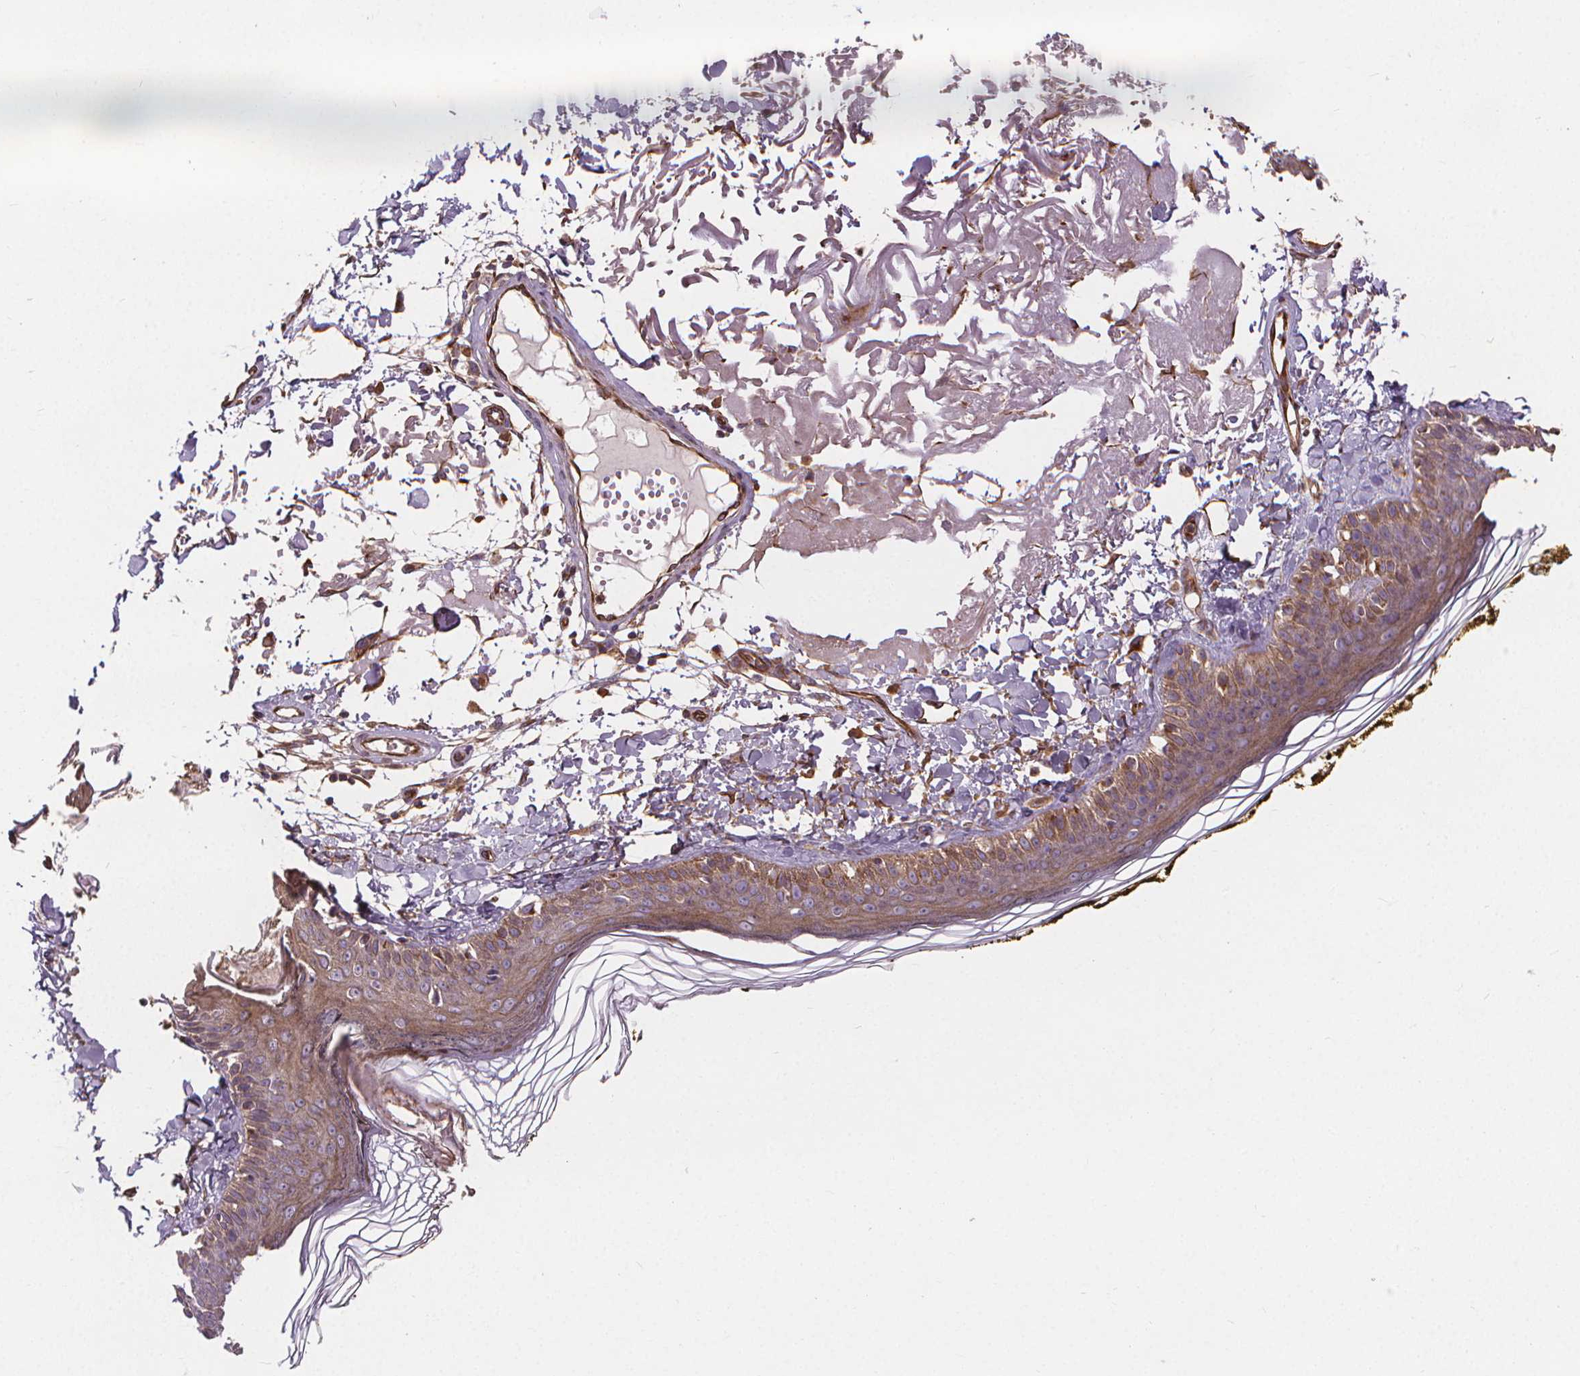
{"staining": {"intensity": "strong", "quantity": ">75%", "location": "cytoplasmic/membranous"}, "tissue": "skin", "cell_type": "Fibroblasts", "image_type": "normal", "snomed": [{"axis": "morphology", "description": "Normal tissue, NOS"}, {"axis": "topography", "description": "Skin"}], "caption": "DAB immunohistochemical staining of unremarkable human skin shows strong cytoplasmic/membranous protein positivity in approximately >75% of fibroblasts. The staining was performed using DAB (3,3'-diaminobenzidine), with brown indicating positive protein expression. Nuclei are stained blue with hematoxylin.", "gene": "CLINT1", "patient": {"sex": "male", "age": 76}}